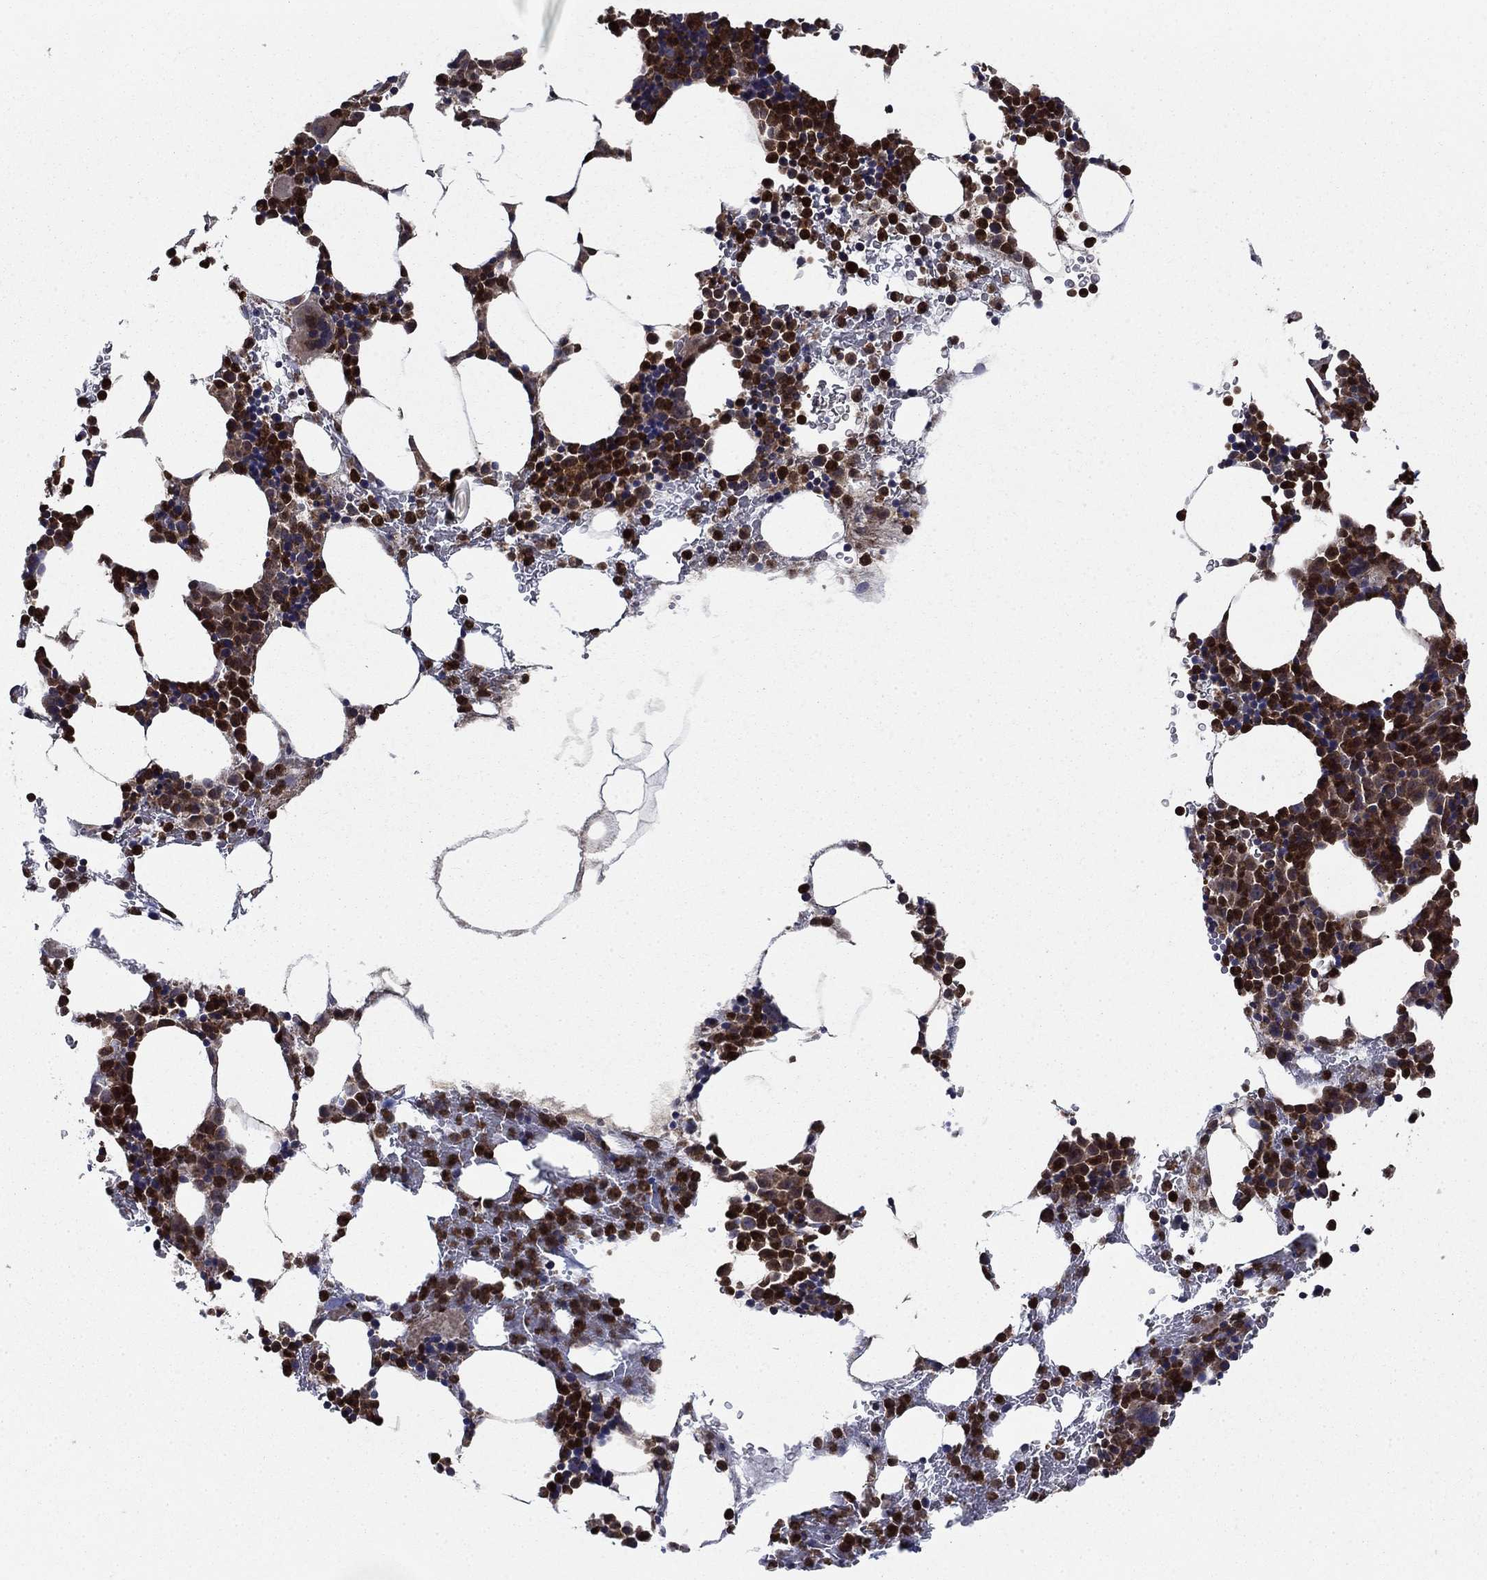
{"staining": {"intensity": "strong", "quantity": "25%-75%", "location": "cytoplasmic/membranous"}, "tissue": "bone marrow", "cell_type": "Hematopoietic cells", "image_type": "normal", "snomed": [{"axis": "morphology", "description": "Normal tissue, NOS"}, {"axis": "topography", "description": "Bone marrow"}], "caption": "Immunohistochemical staining of benign human bone marrow reveals strong cytoplasmic/membranous protein expression in approximately 25%-75% of hematopoietic cells.", "gene": "RNF19B", "patient": {"sex": "male", "age": 83}}